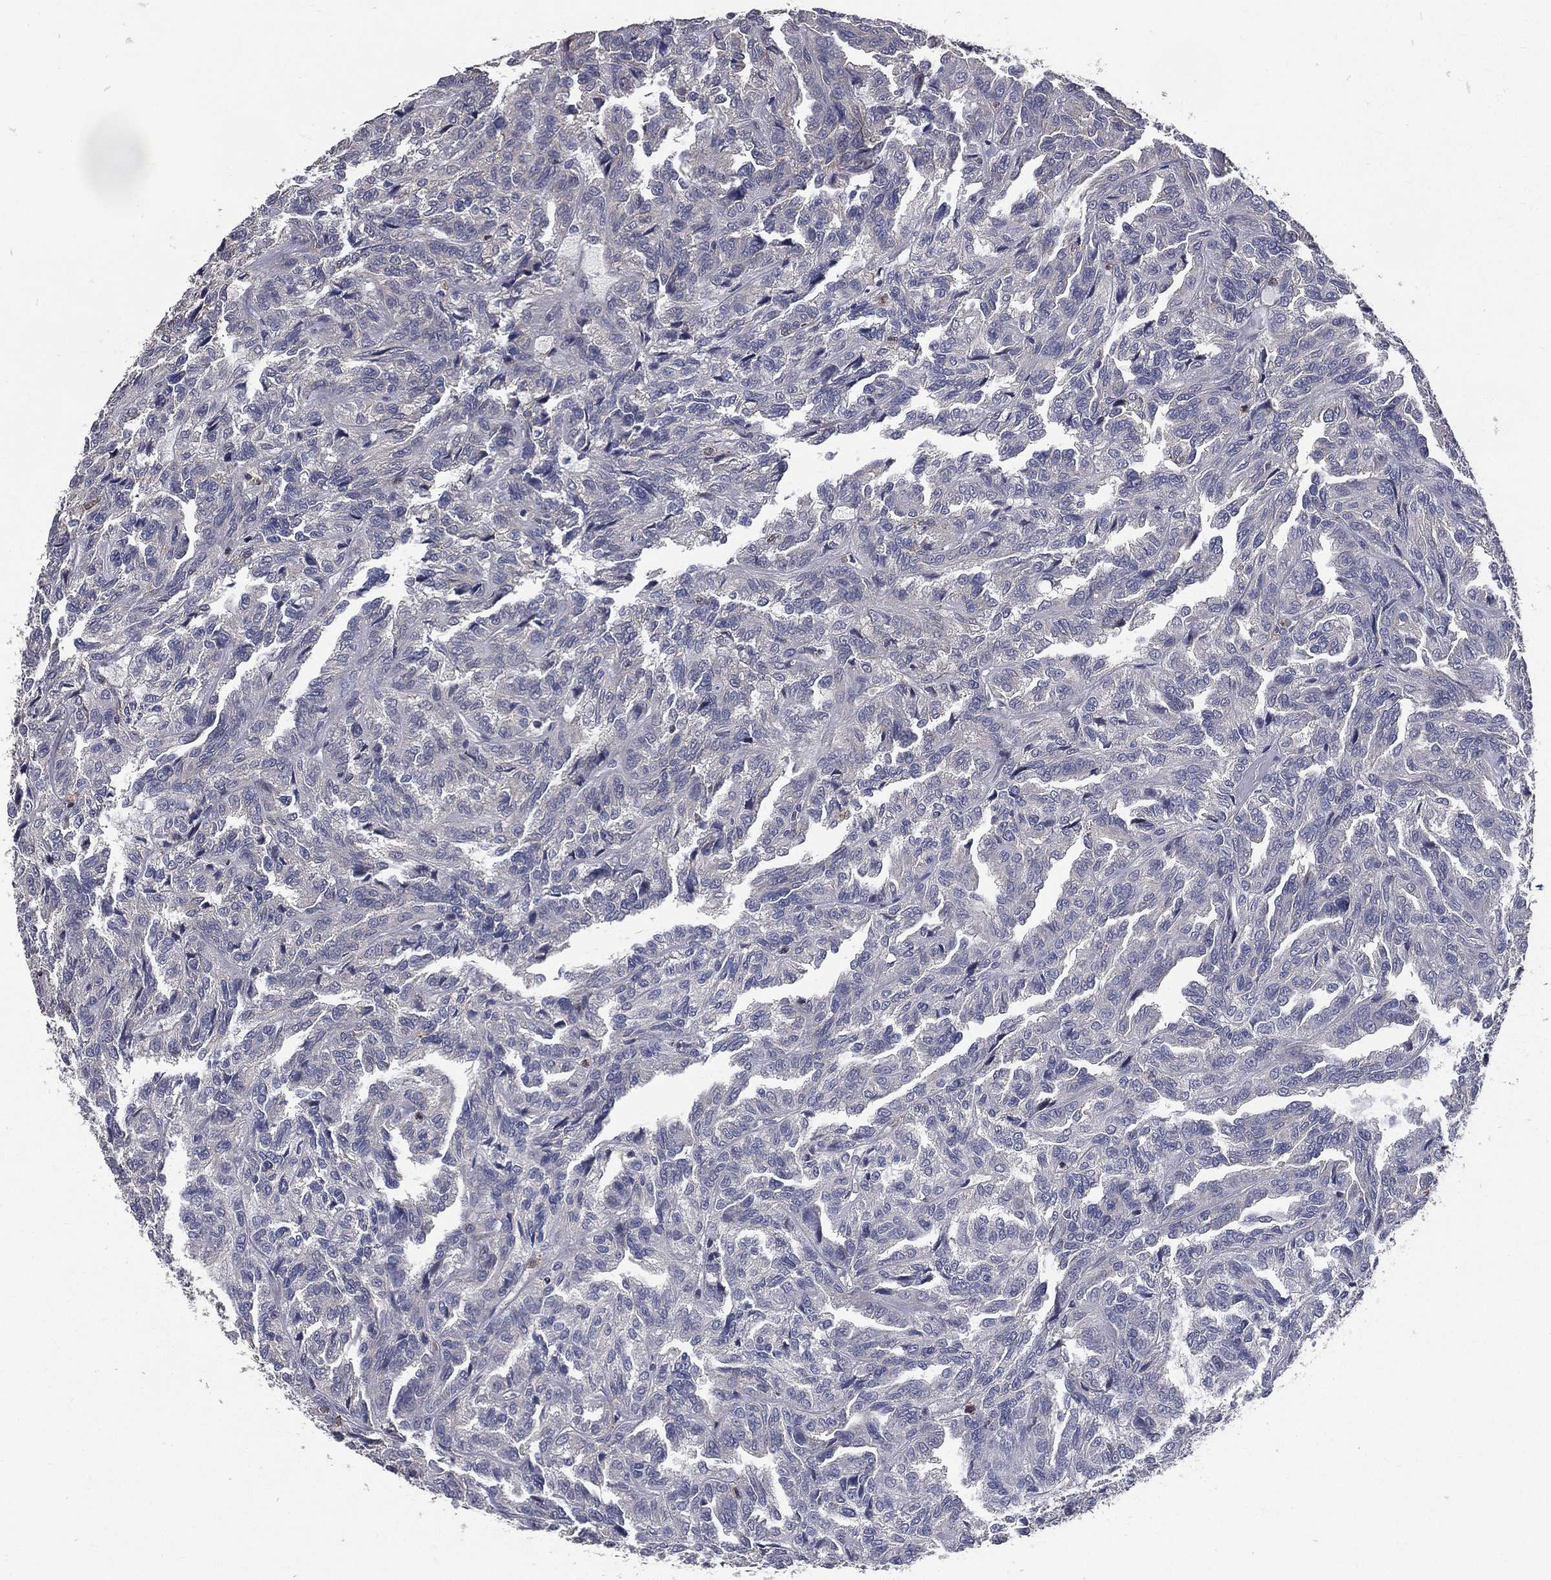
{"staining": {"intensity": "negative", "quantity": "none", "location": "none"}, "tissue": "renal cancer", "cell_type": "Tumor cells", "image_type": "cancer", "snomed": [{"axis": "morphology", "description": "Adenocarcinoma, NOS"}, {"axis": "topography", "description": "Kidney"}], "caption": "This is an IHC histopathology image of renal adenocarcinoma. There is no staining in tumor cells.", "gene": "SERPINB2", "patient": {"sex": "male", "age": 79}}